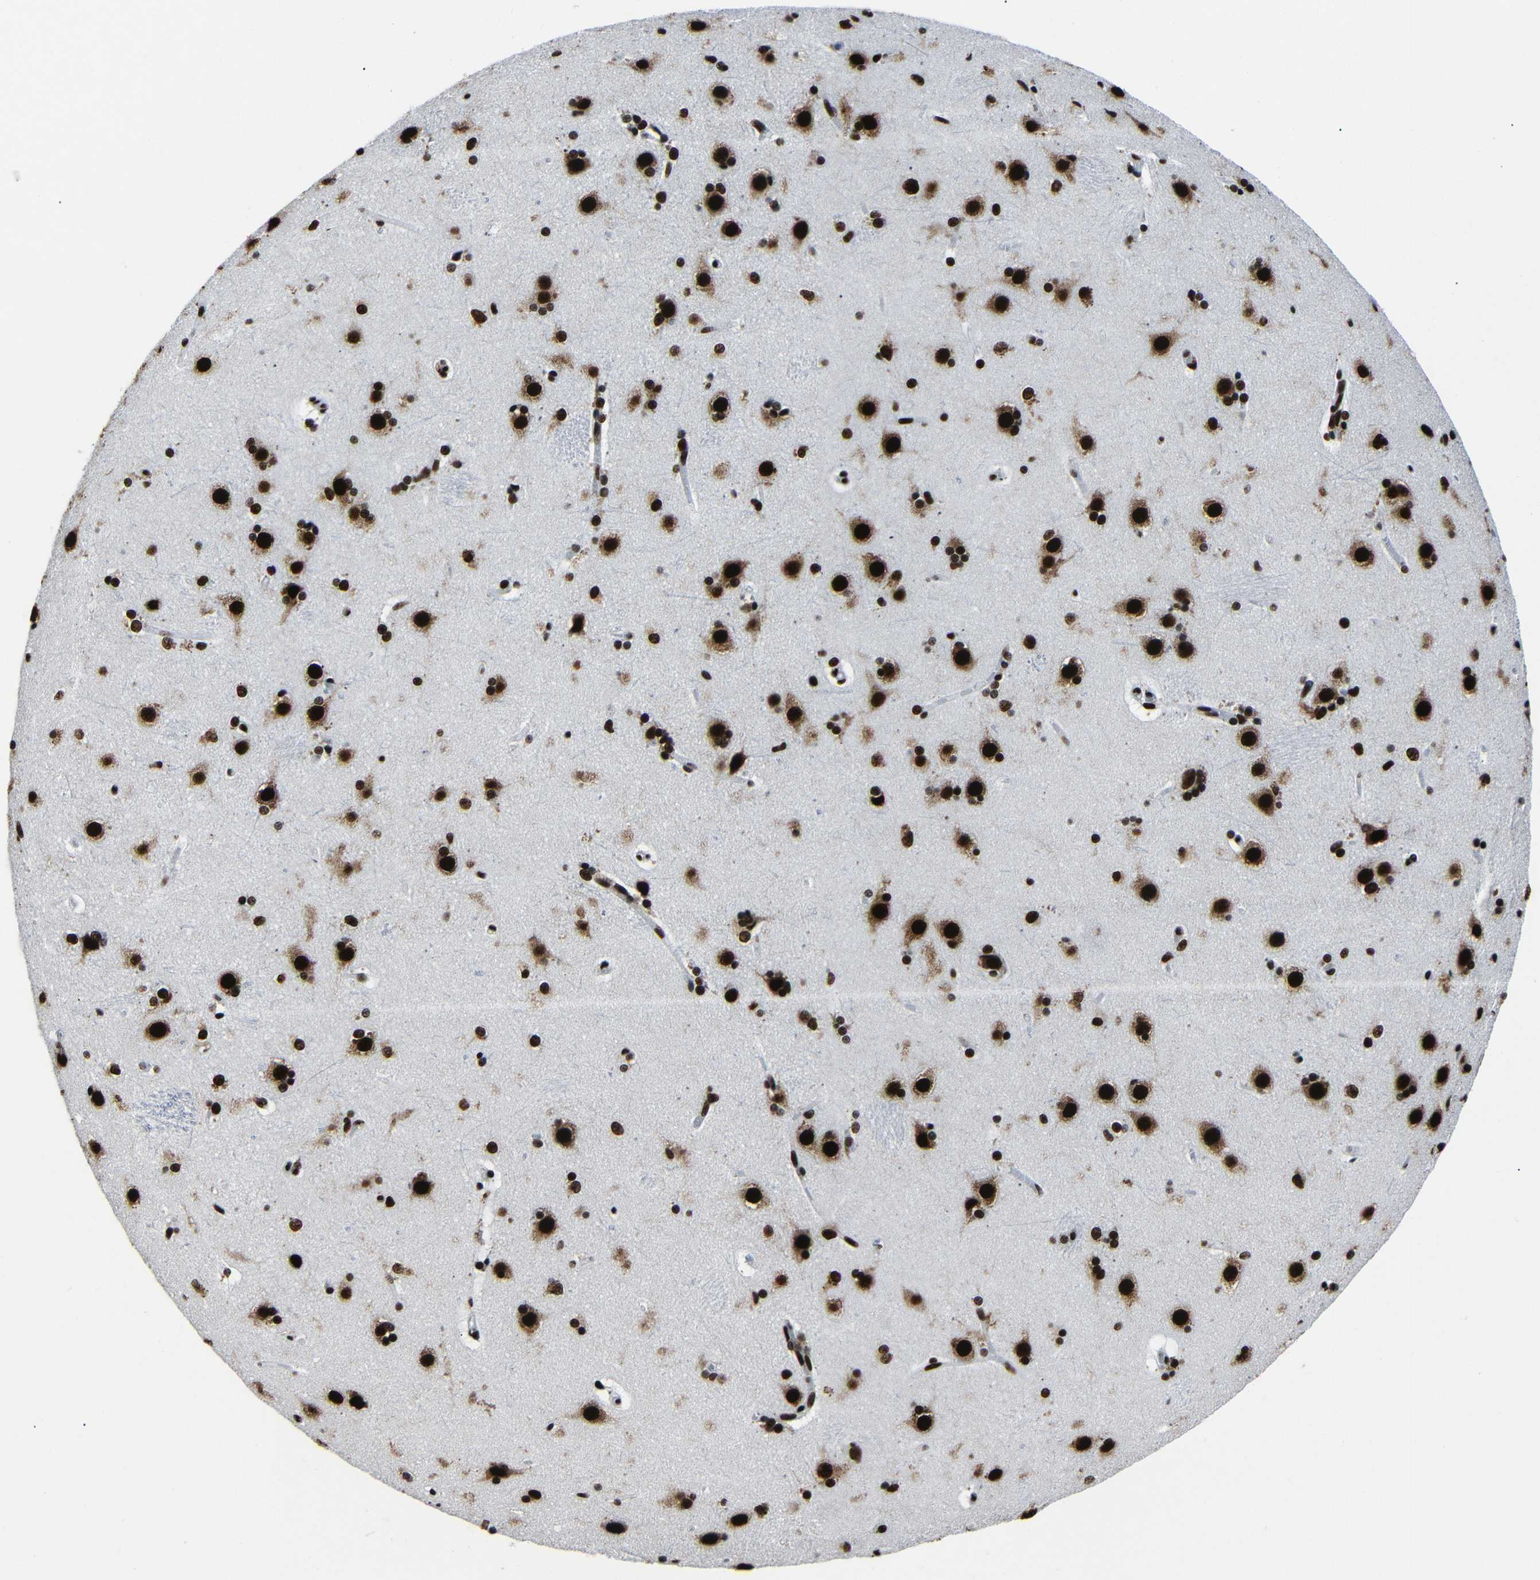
{"staining": {"intensity": "strong", "quantity": ">75%", "location": "nuclear"}, "tissue": "caudate", "cell_type": "Glial cells", "image_type": "normal", "snomed": [{"axis": "morphology", "description": "Normal tissue, NOS"}, {"axis": "topography", "description": "Lateral ventricle wall"}], "caption": "Protein expression analysis of normal human caudate reveals strong nuclear positivity in about >75% of glial cells. The staining was performed using DAB (3,3'-diaminobenzidine) to visualize the protein expression in brown, while the nuclei were stained in blue with hematoxylin (Magnification: 20x).", "gene": "SRSF1", "patient": {"sex": "female", "age": 19}}